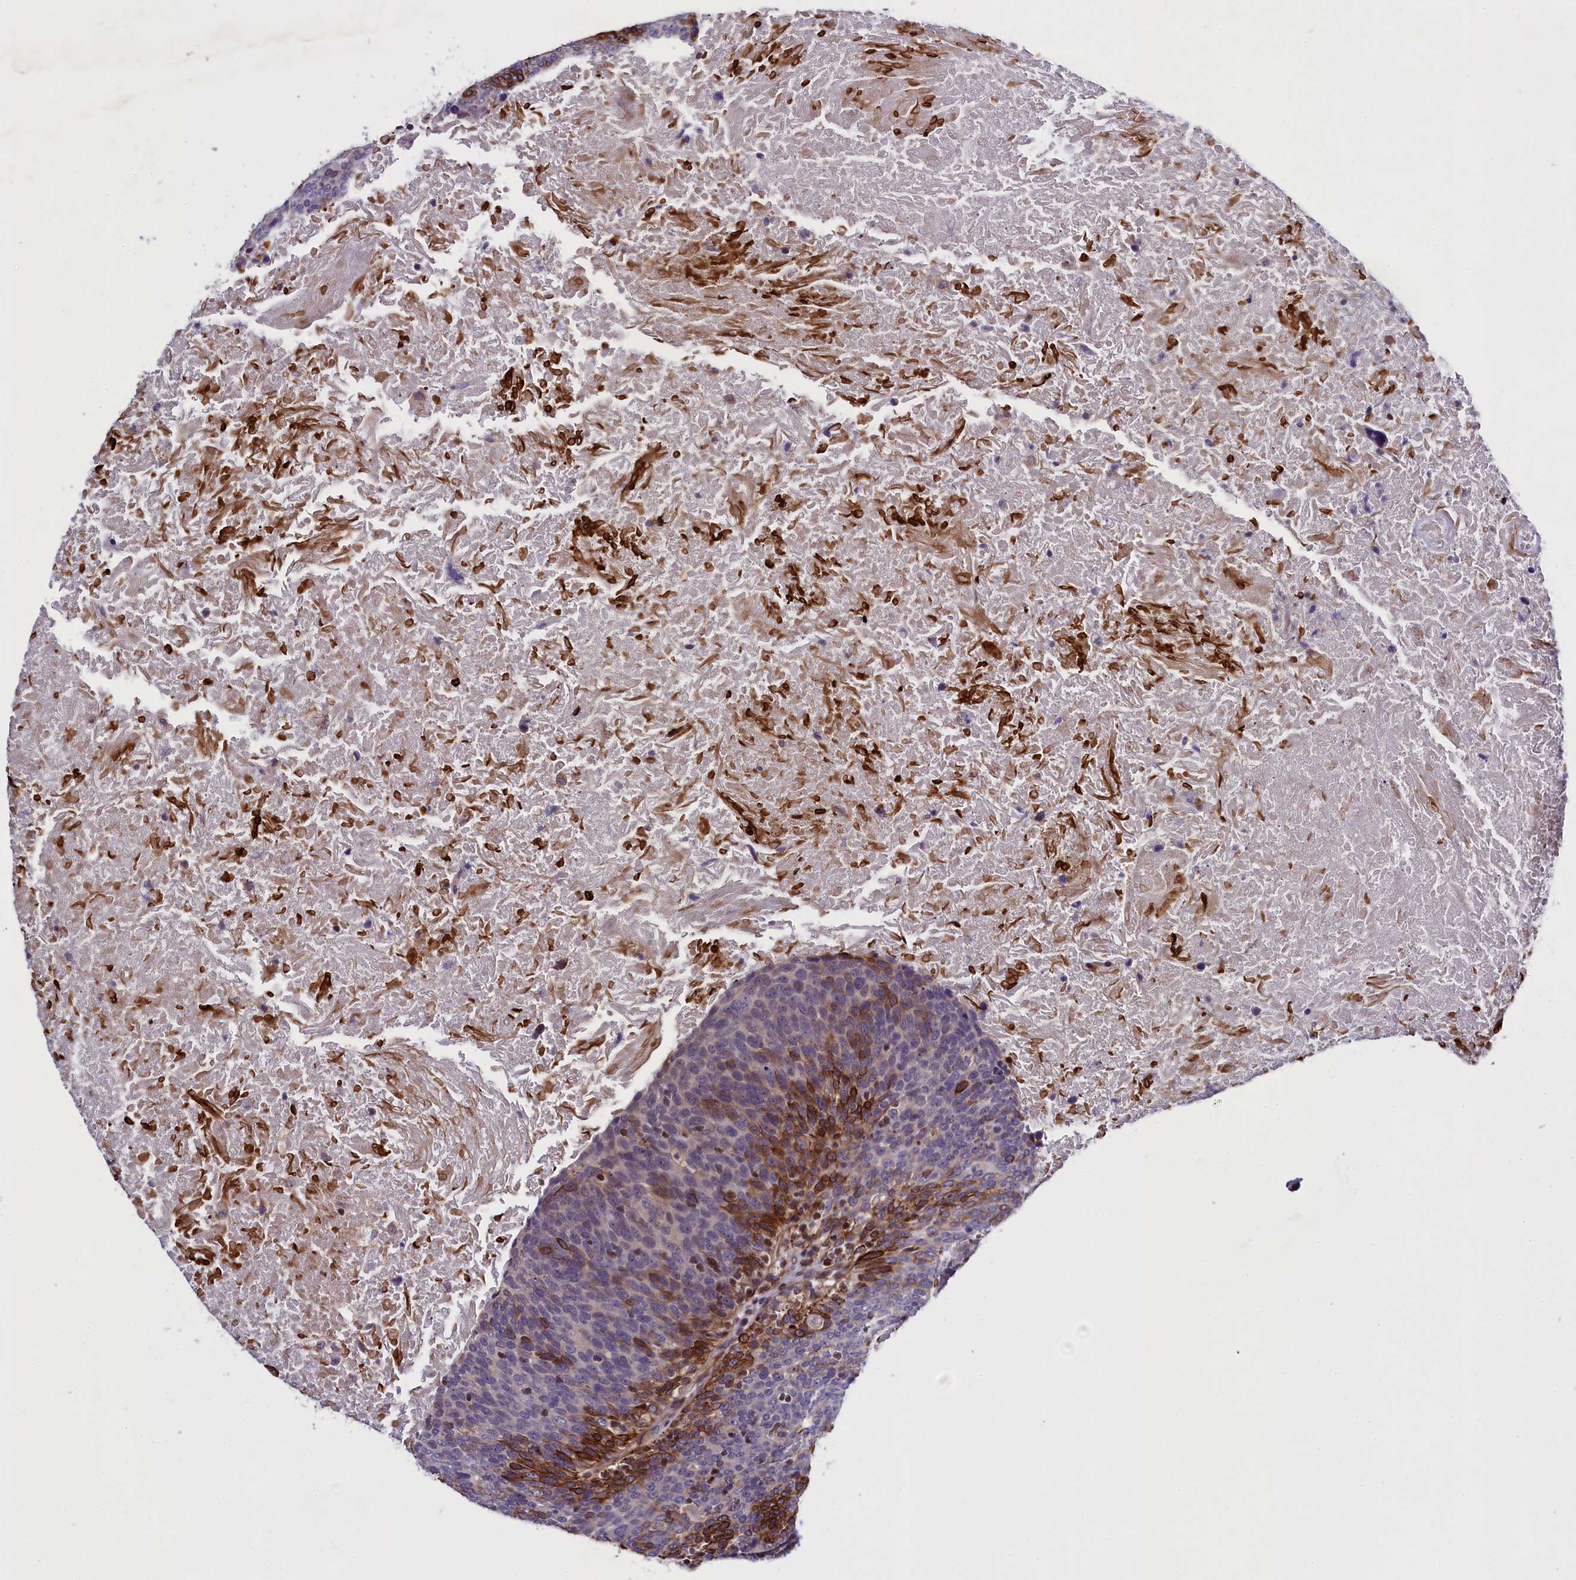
{"staining": {"intensity": "strong", "quantity": "<25%", "location": "cytoplasmic/membranous"}, "tissue": "head and neck cancer", "cell_type": "Tumor cells", "image_type": "cancer", "snomed": [{"axis": "morphology", "description": "Squamous cell carcinoma, NOS"}, {"axis": "morphology", "description": "Squamous cell carcinoma, metastatic, NOS"}, {"axis": "topography", "description": "Lymph node"}, {"axis": "topography", "description": "Head-Neck"}], "caption": "This photomicrograph exhibits head and neck squamous cell carcinoma stained with immunohistochemistry to label a protein in brown. The cytoplasmic/membranous of tumor cells show strong positivity for the protein. Nuclei are counter-stained blue.", "gene": "SP4", "patient": {"sex": "male", "age": 62}}